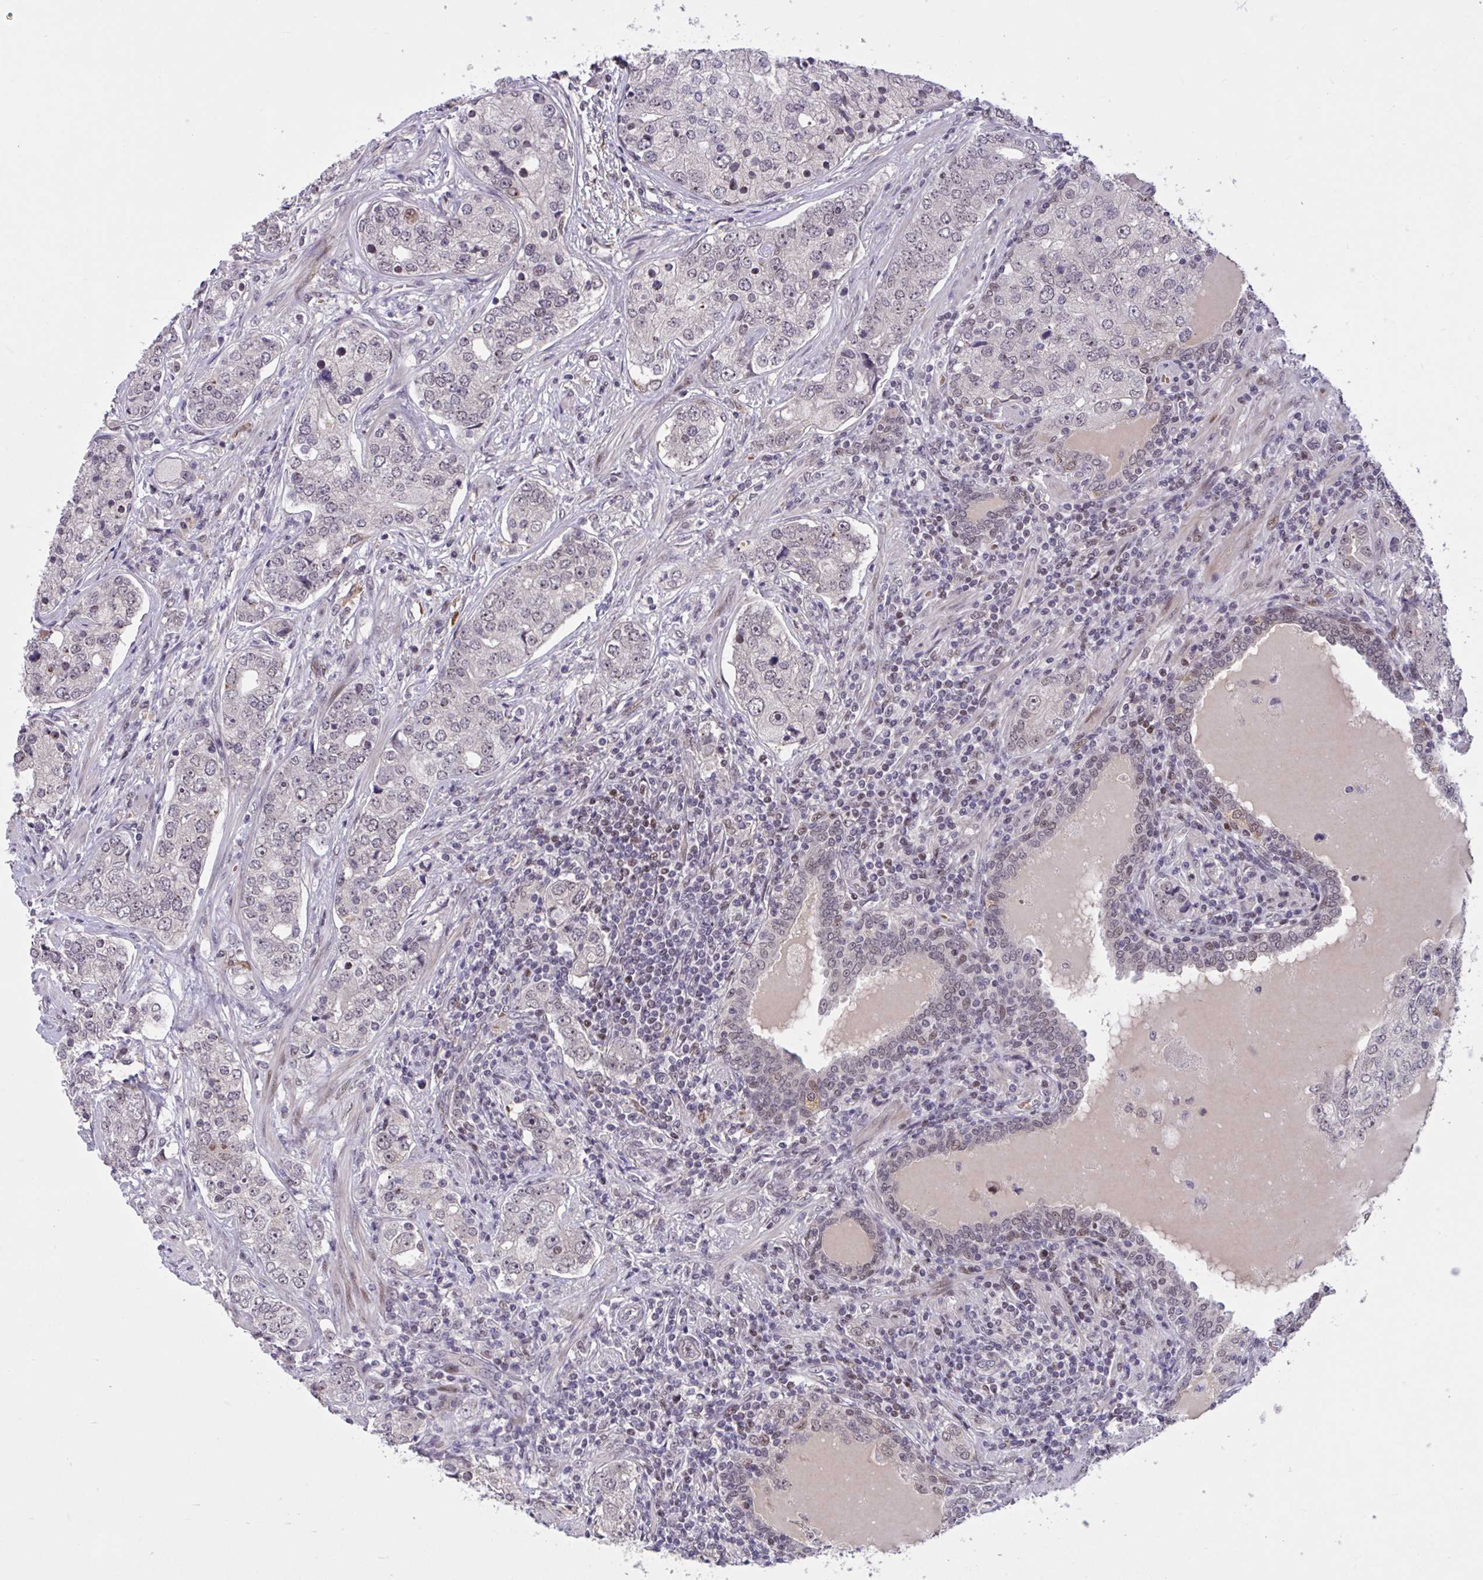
{"staining": {"intensity": "negative", "quantity": "none", "location": "none"}, "tissue": "prostate cancer", "cell_type": "Tumor cells", "image_type": "cancer", "snomed": [{"axis": "morphology", "description": "Adenocarcinoma, High grade"}, {"axis": "topography", "description": "Prostate"}], "caption": "A histopathology image of prostate adenocarcinoma (high-grade) stained for a protein exhibits no brown staining in tumor cells.", "gene": "ZNF414", "patient": {"sex": "male", "age": 60}}